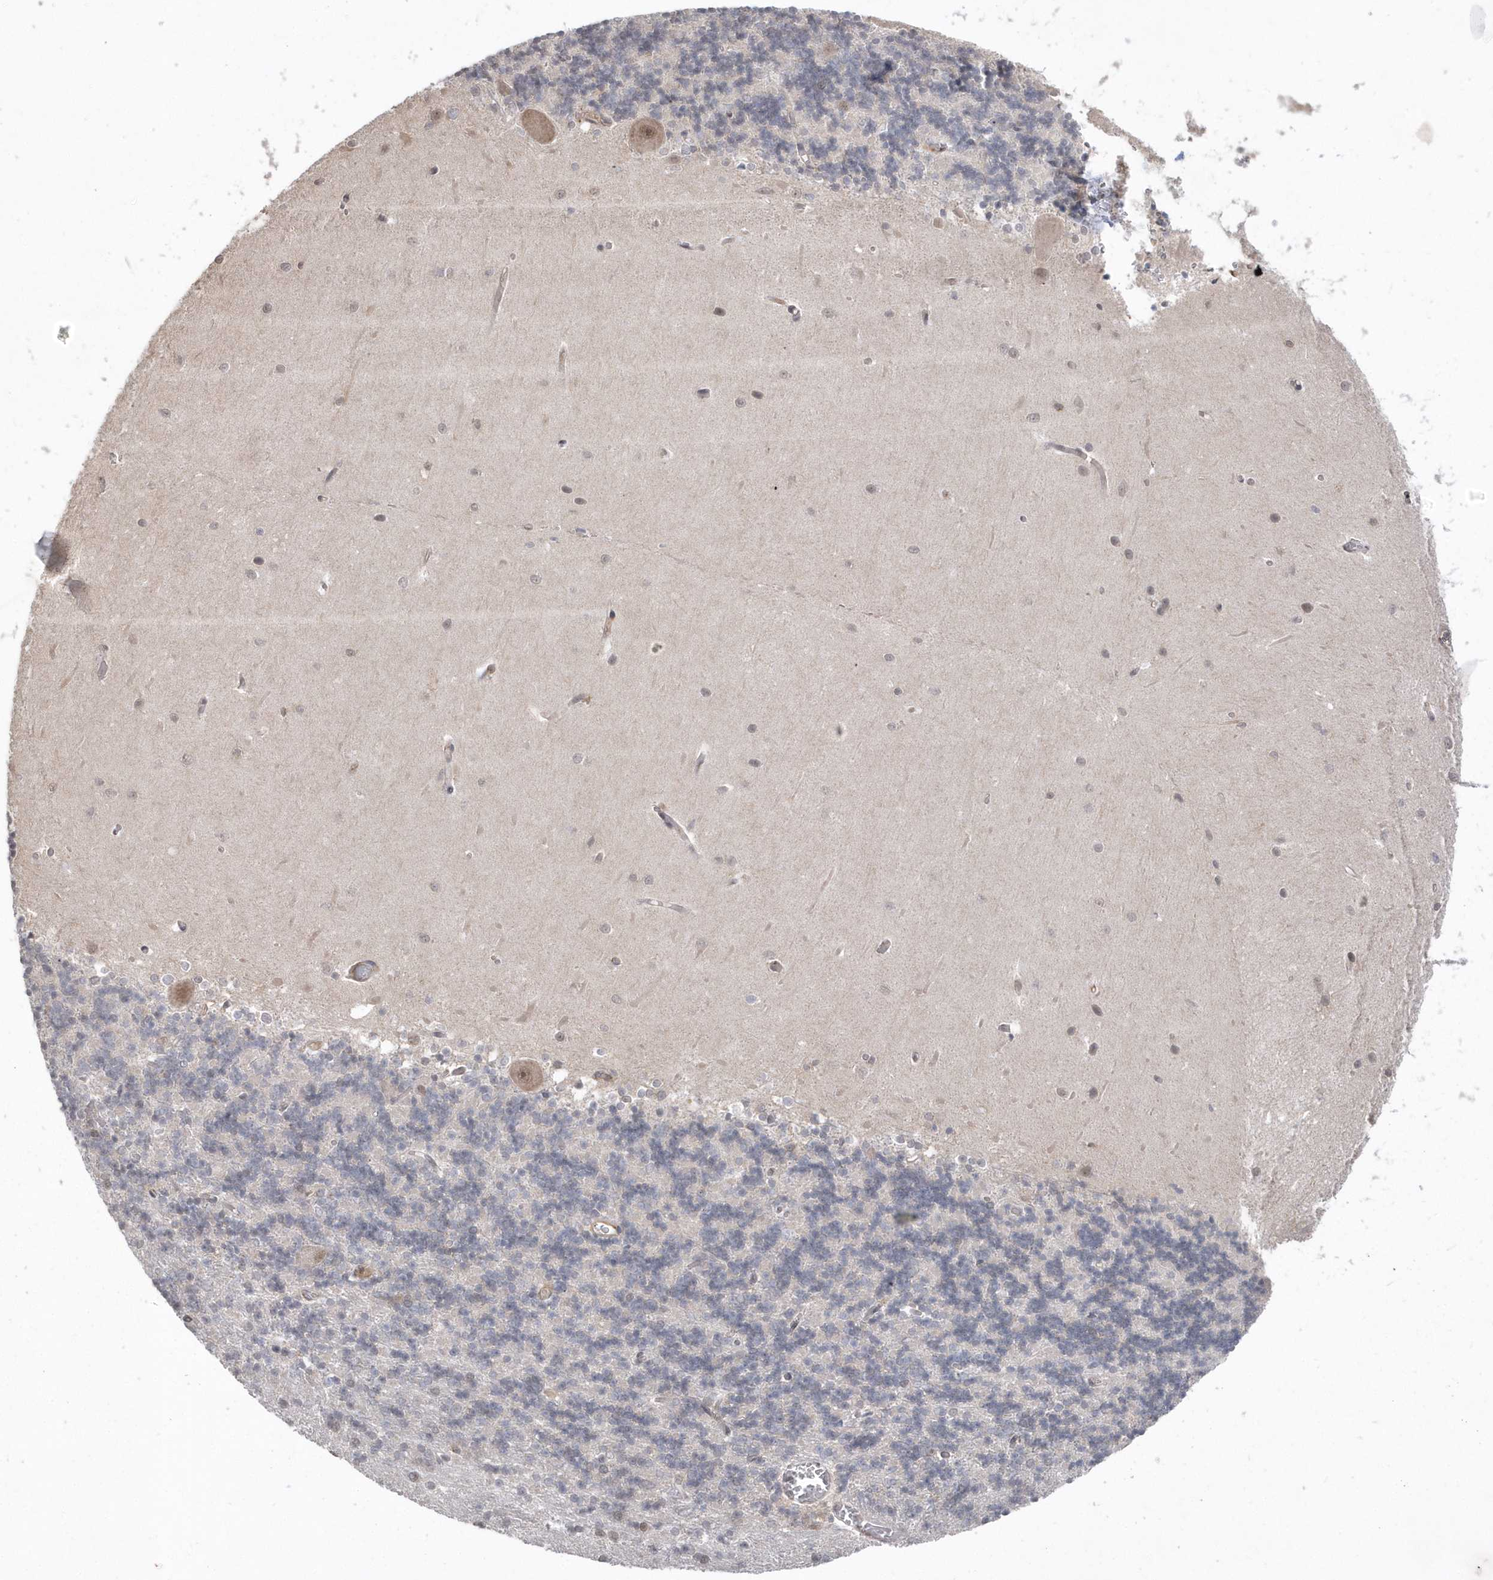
{"staining": {"intensity": "negative", "quantity": "none", "location": "none"}, "tissue": "cerebellum", "cell_type": "Cells in granular layer", "image_type": "normal", "snomed": [{"axis": "morphology", "description": "Normal tissue, NOS"}, {"axis": "topography", "description": "Cerebellum"}], "caption": "DAB immunohistochemical staining of benign cerebellum exhibits no significant staining in cells in granular layer.", "gene": "CRIP3", "patient": {"sex": "male", "age": 37}}